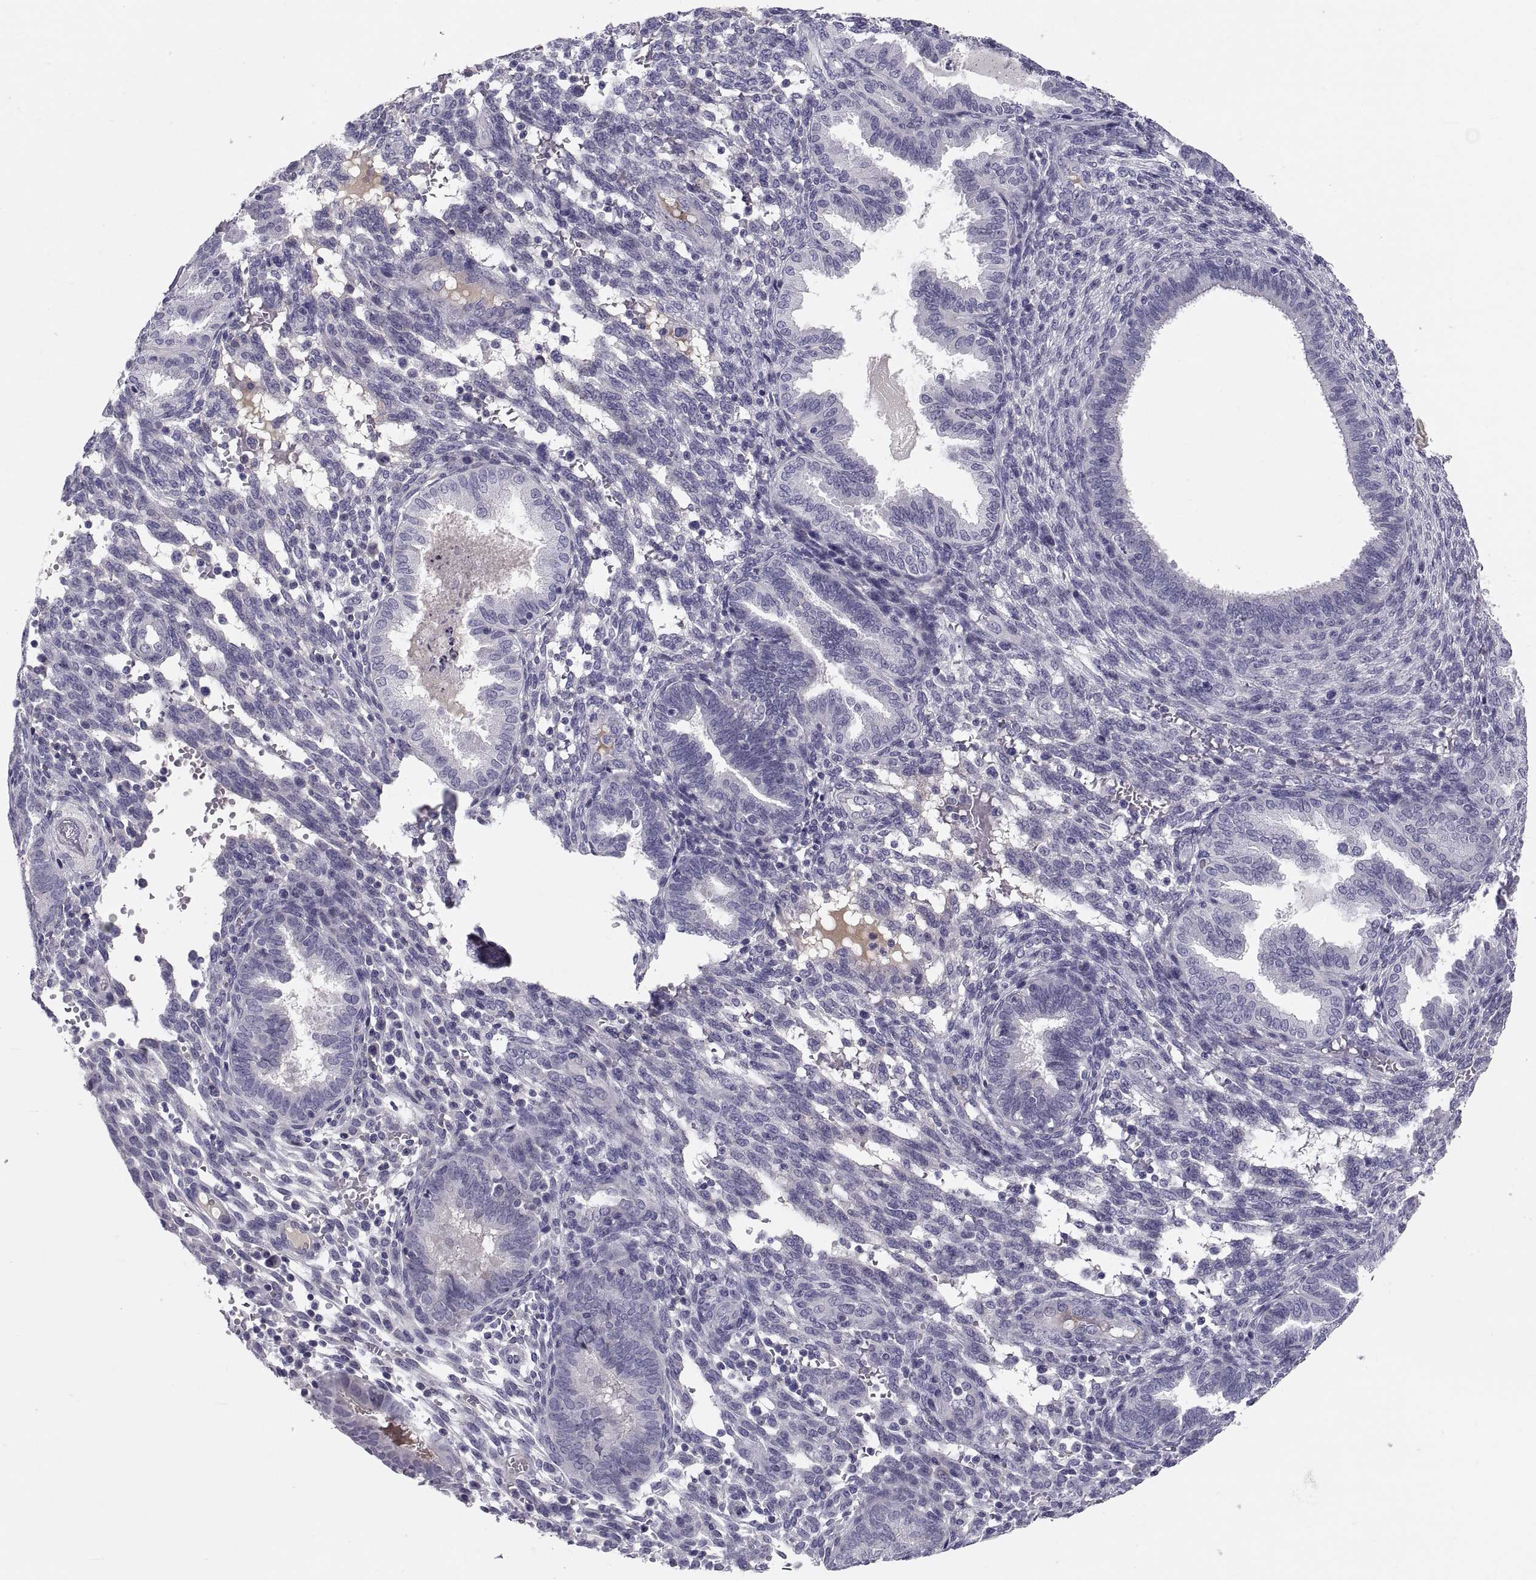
{"staining": {"intensity": "negative", "quantity": "none", "location": "none"}, "tissue": "endometrium", "cell_type": "Cells in endometrial stroma", "image_type": "normal", "snomed": [{"axis": "morphology", "description": "Normal tissue, NOS"}, {"axis": "topography", "description": "Endometrium"}], "caption": "High power microscopy photomicrograph of an IHC image of unremarkable endometrium, revealing no significant expression in cells in endometrial stroma.", "gene": "PDZRN4", "patient": {"sex": "female", "age": 42}}